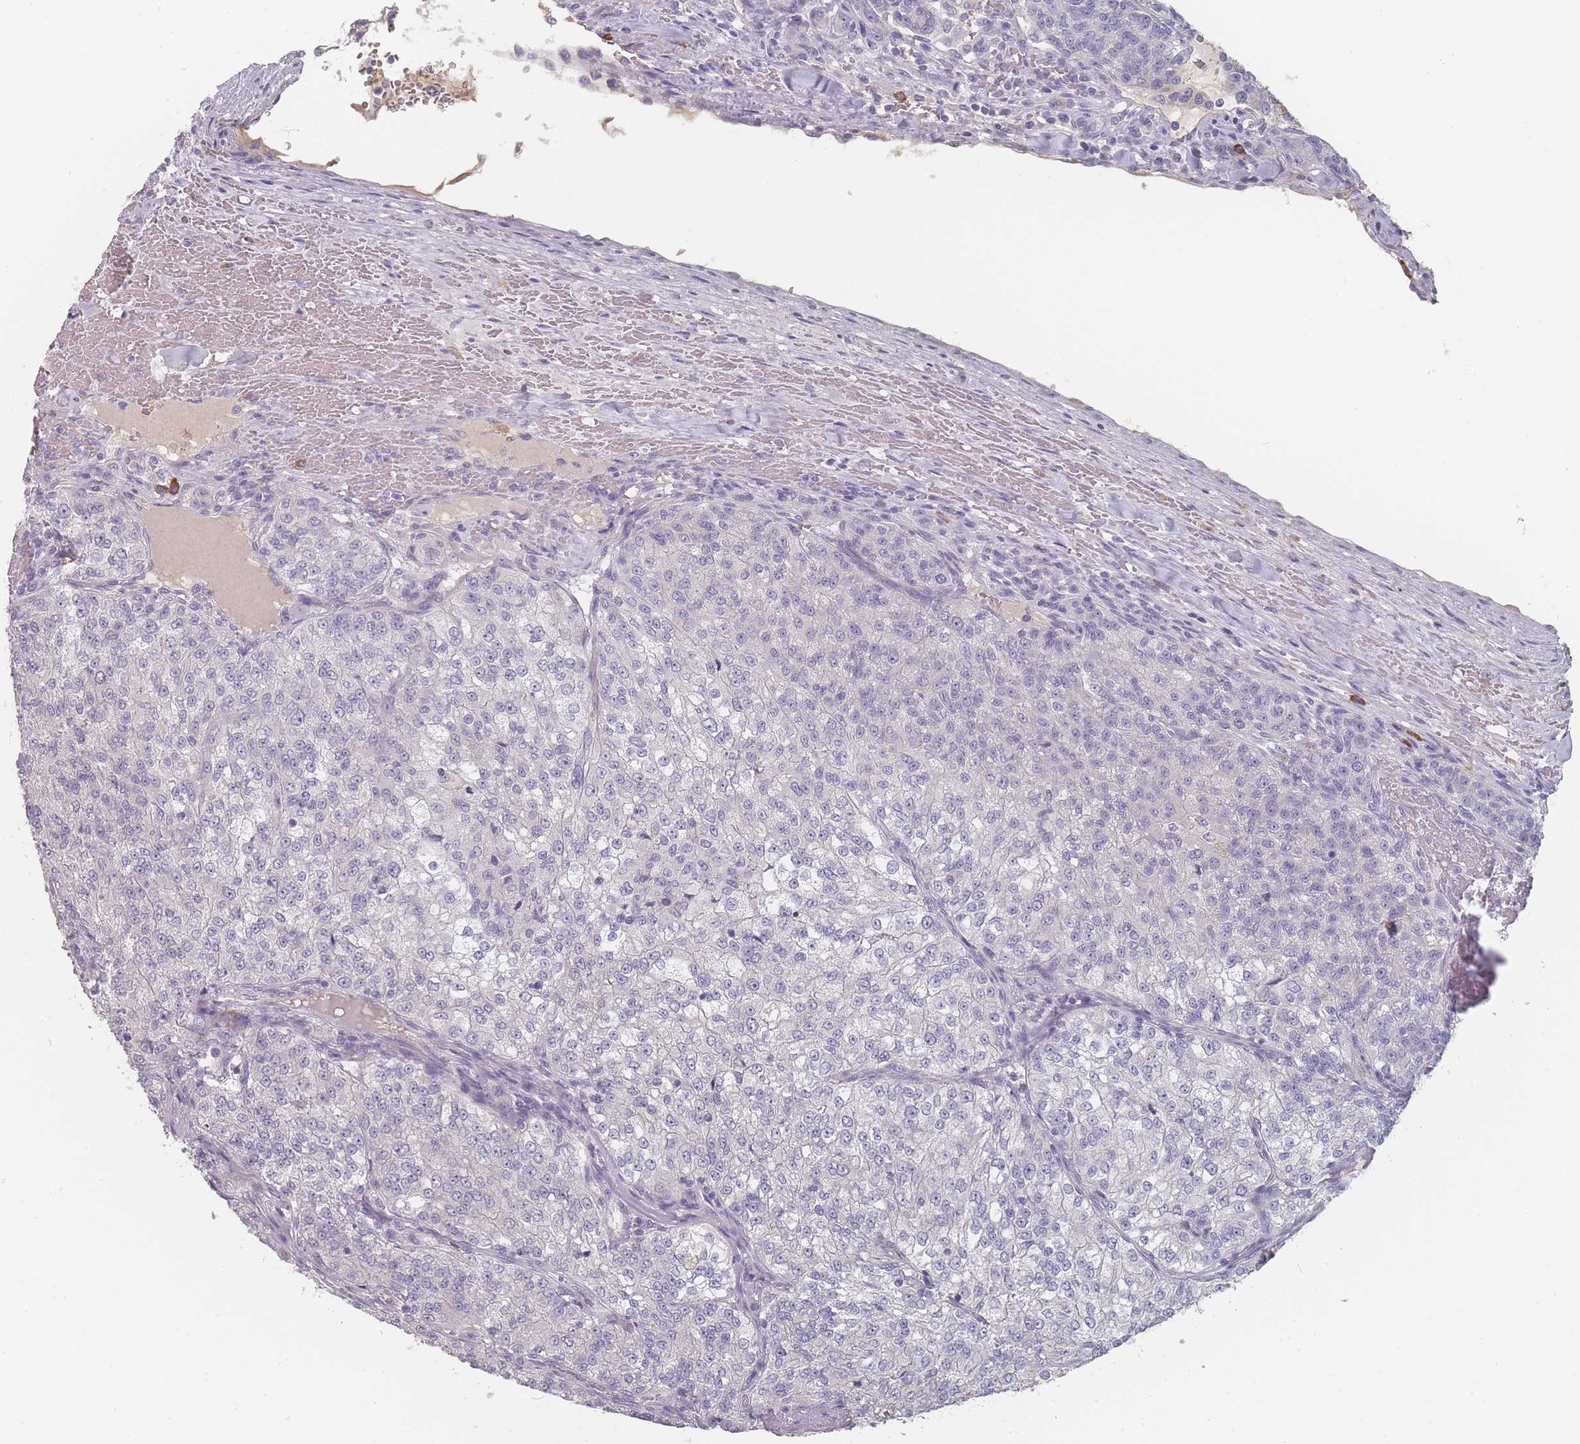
{"staining": {"intensity": "negative", "quantity": "none", "location": "none"}, "tissue": "renal cancer", "cell_type": "Tumor cells", "image_type": "cancer", "snomed": [{"axis": "morphology", "description": "Adenocarcinoma, NOS"}, {"axis": "topography", "description": "Kidney"}], "caption": "Tumor cells are negative for brown protein staining in renal cancer.", "gene": "SLC35E4", "patient": {"sex": "female", "age": 63}}